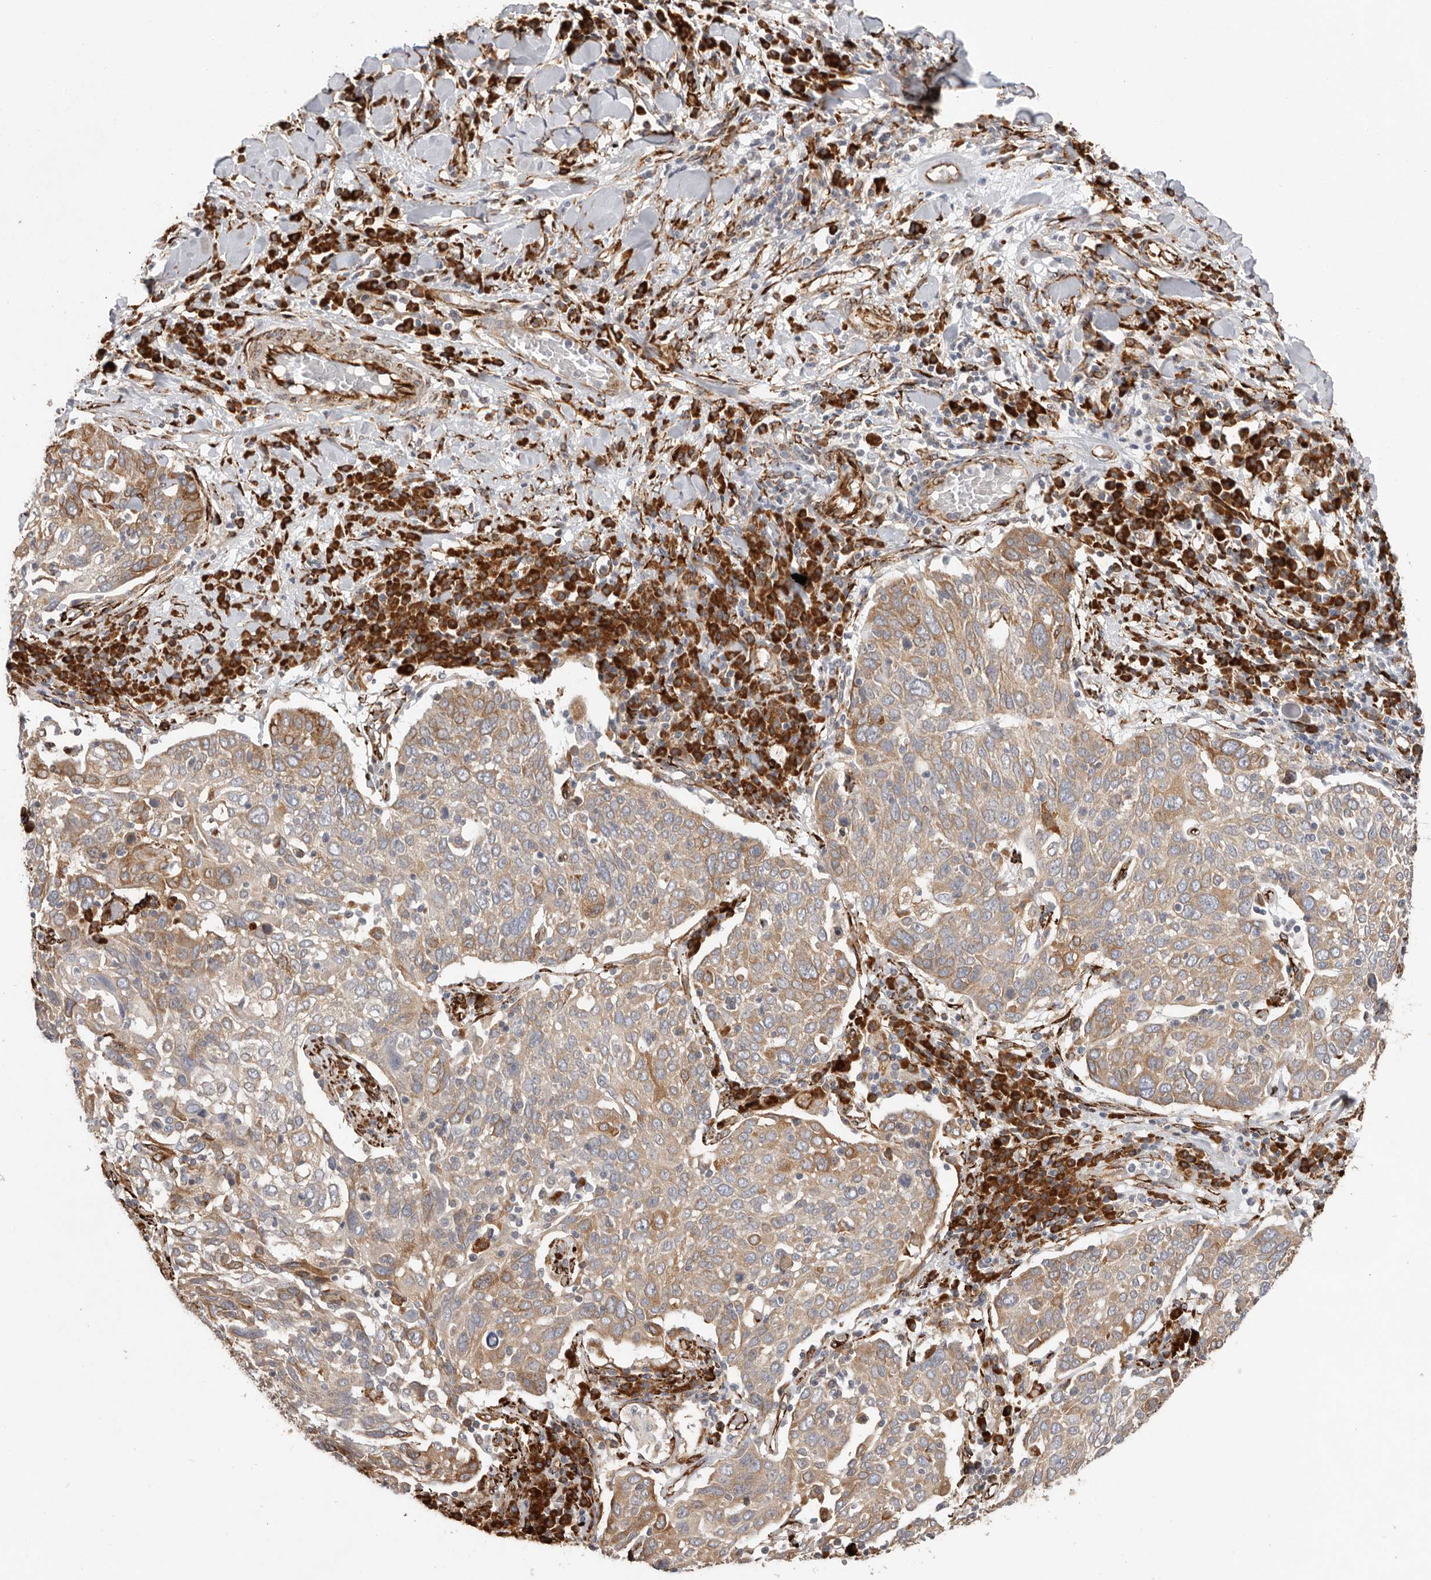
{"staining": {"intensity": "moderate", "quantity": ">75%", "location": "cytoplasmic/membranous"}, "tissue": "lung cancer", "cell_type": "Tumor cells", "image_type": "cancer", "snomed": [{"axis": "morphology", "description": "Squamous cell carcinoma, NOS"}, {"axis": "topography", "description": "Lung"}], "caption": "Approximately >75% of tumor cells in squamous cell carcinoma (lung) display moderate cytoplasmic/membranous protein expression as visualized by brown immunohistochemical staining.", "gene": "WDTC1", "patient": {"sex": "male", "age": 65}}